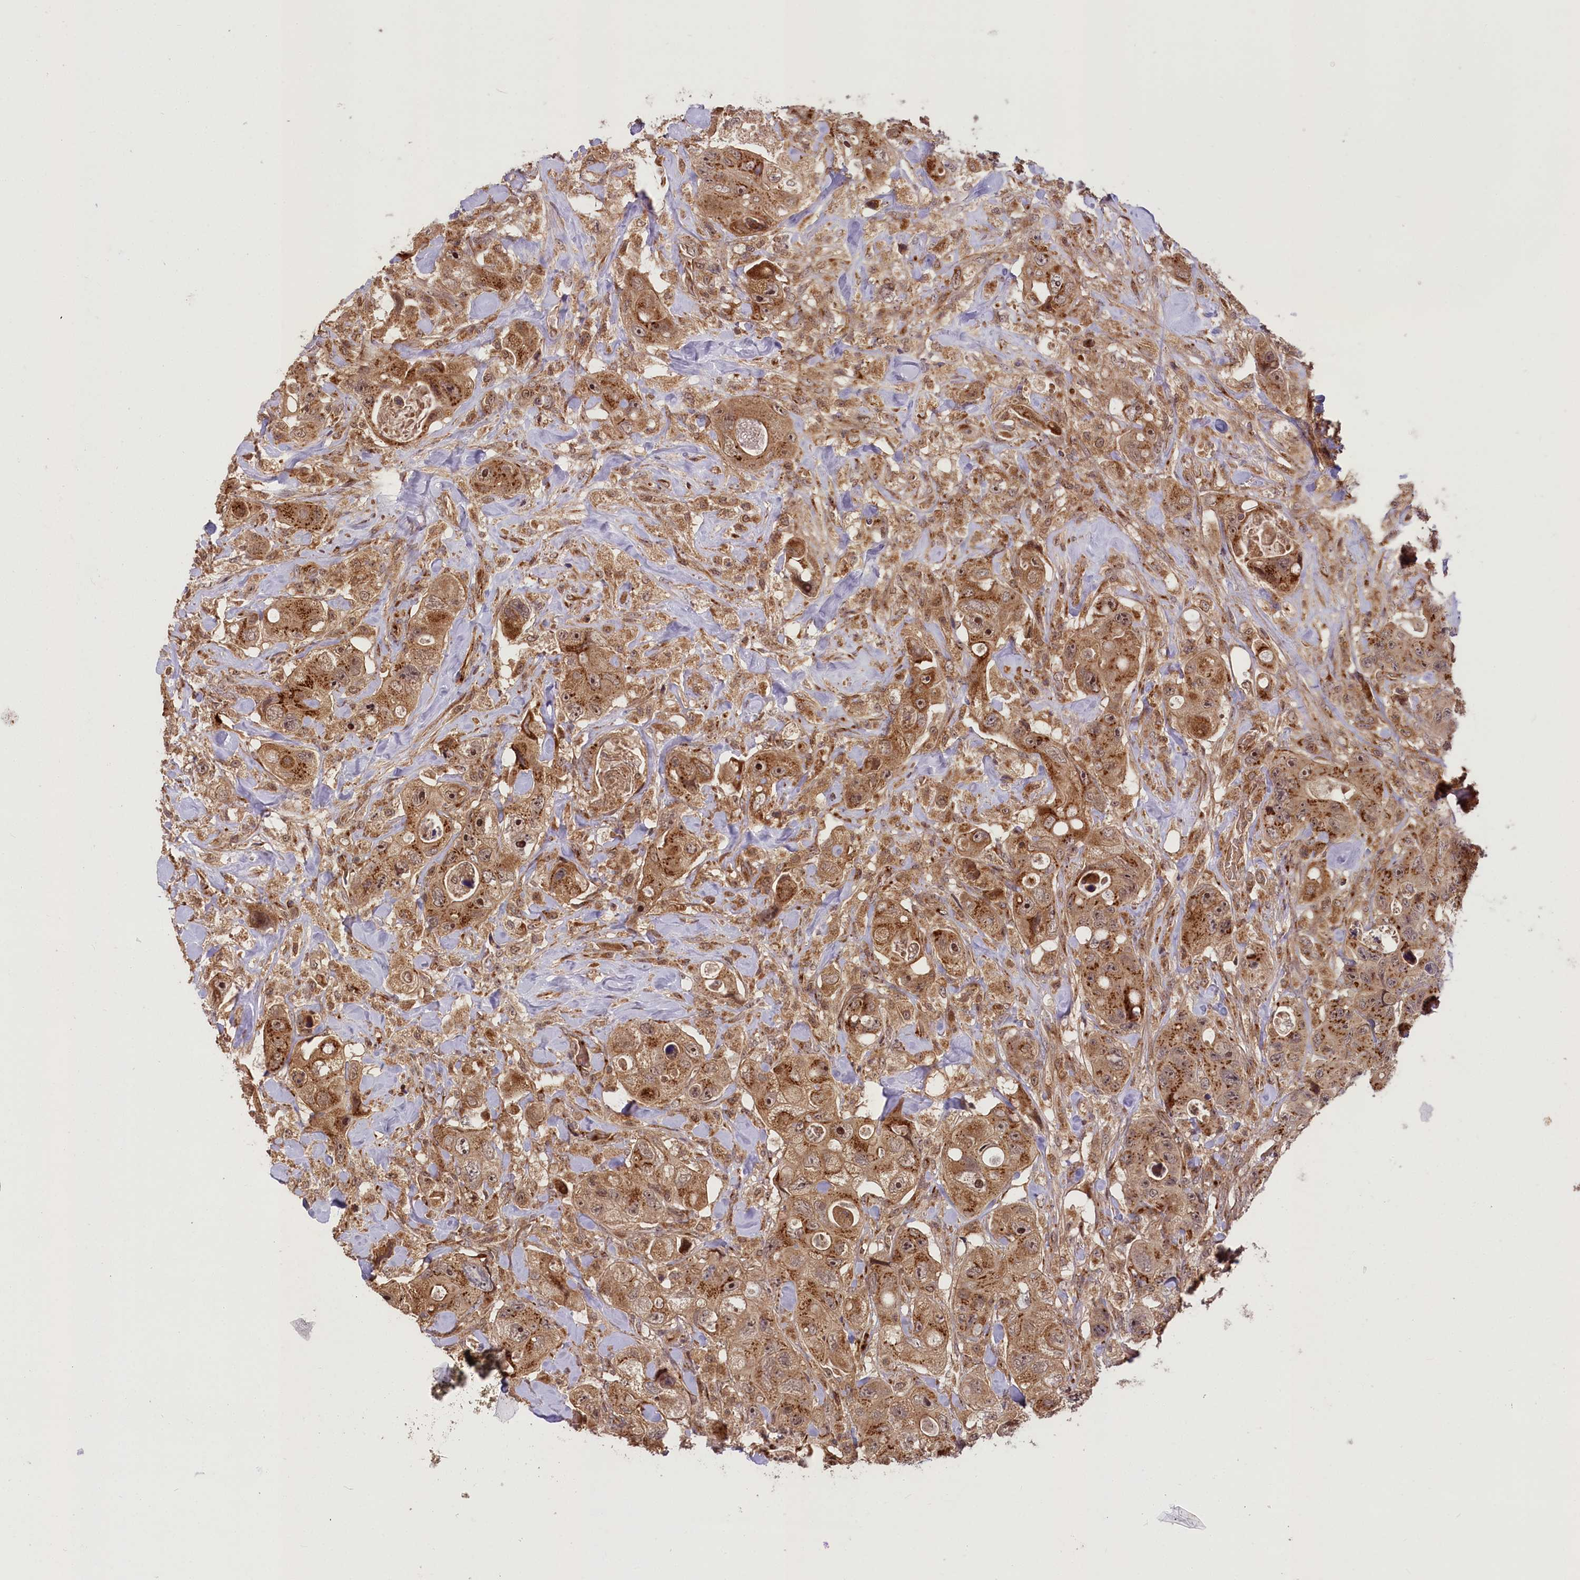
{"staining": {"intensity": "moderate", "quantity": ">75%", "location": "cytoplasmic/membranous,nuclear"}, "tissue": "colorectal cancer", "cell_type": "Tumor cells", "image_type": "cancer", "snomed": [{"axis": "morphology", "description": "Adenocarcinoma, NOS"}, {"axis": "topography", "description": "Colon"}], "caption": "Colorectal cancer stained with DAB (3,3'-diaminobenzidine) immunohistochemistry (IHC) exhibits medium levels of moderate cytoplasmic/membranous and nuclear expression in approximately >75% of tumor cells.", "gene": "CARD19", "patient": {"sex": "female", "age": 46}}